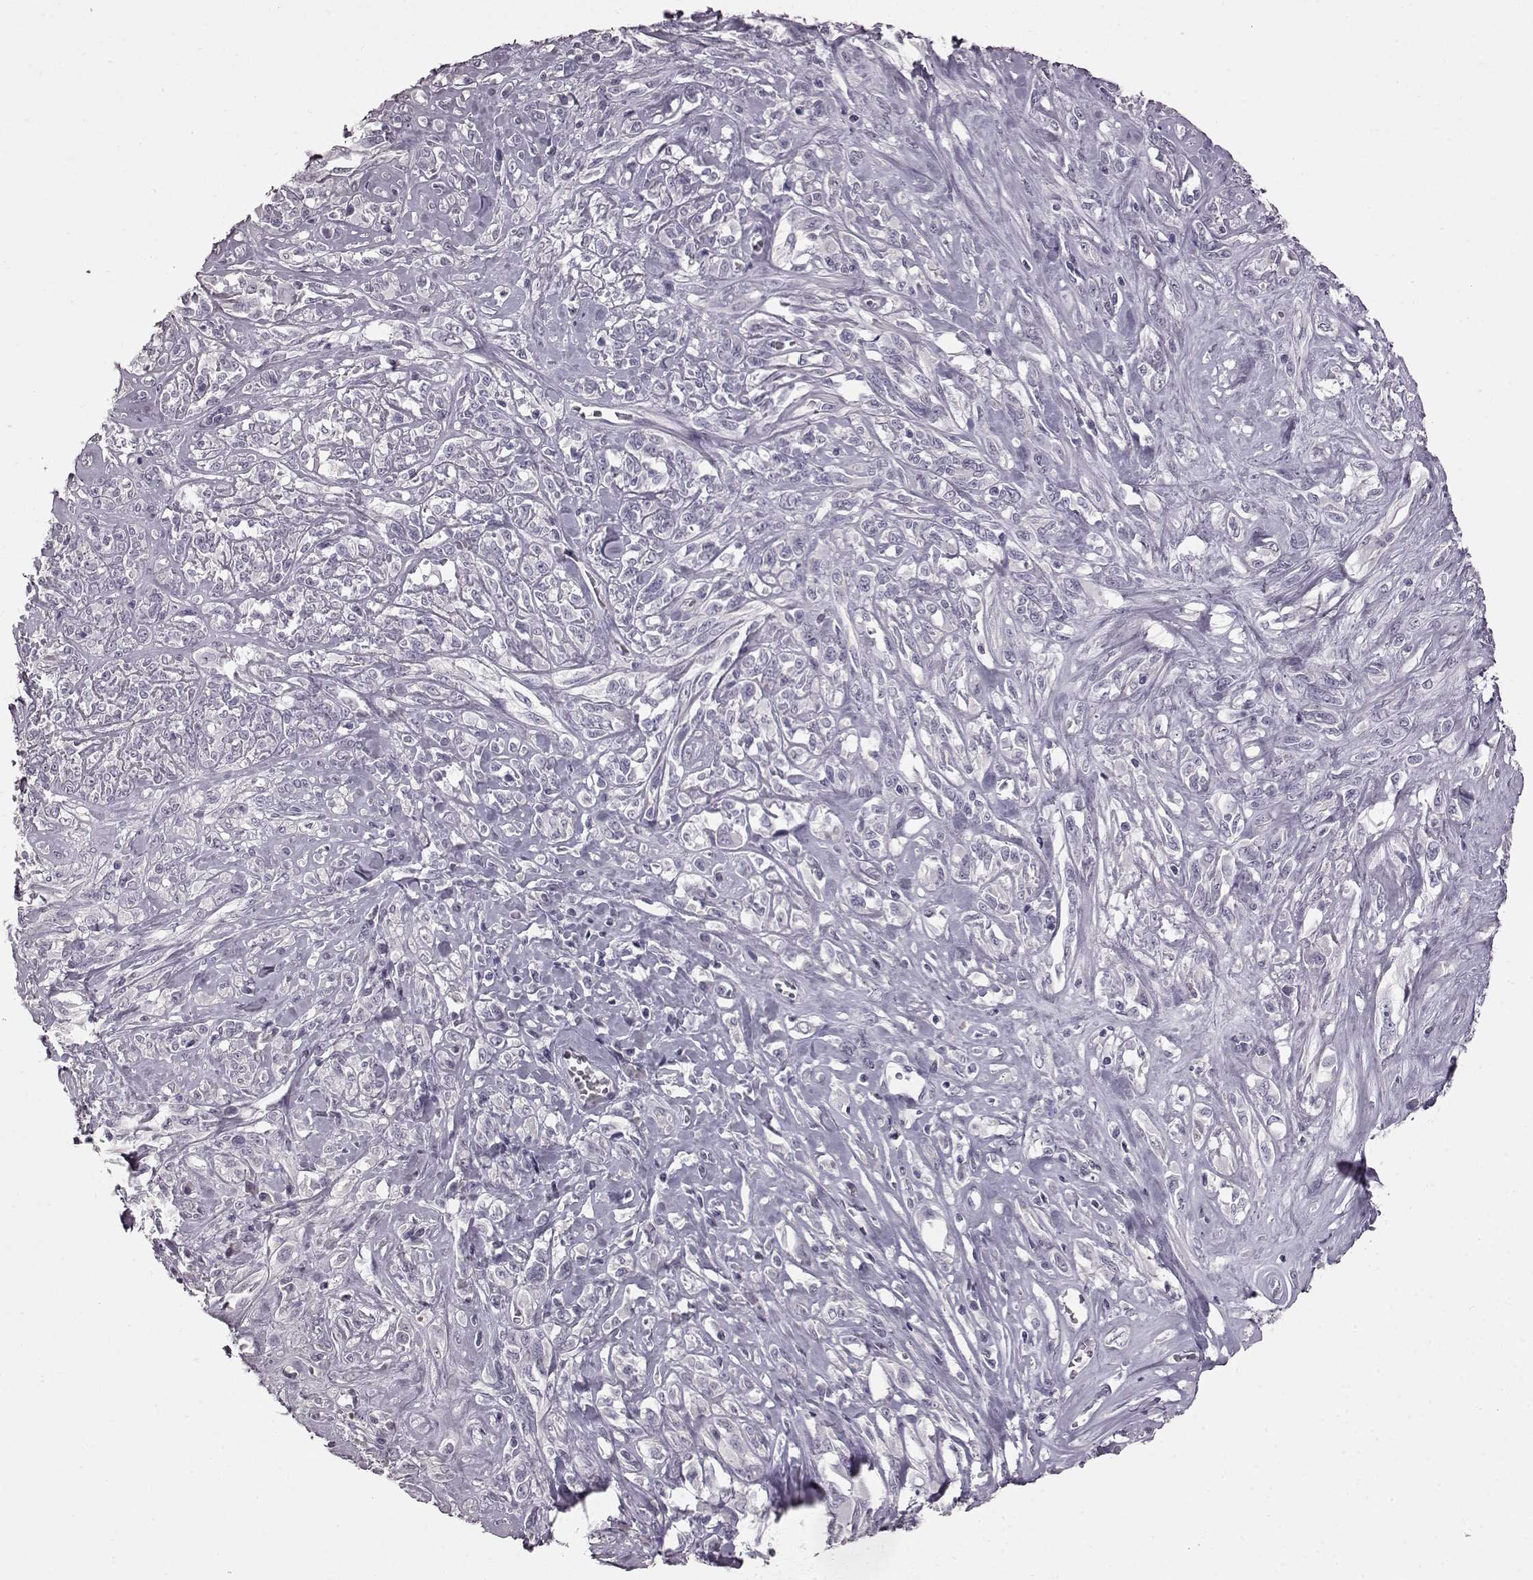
{"staining": {"intensity": "negative", "quantity": "none", "location": "none"}, "tissue": "melanoma", "cell_type": "Tumor cells", "image_type": "cancer", "snomed": [{"axis": "morphology", "description": "Malignant melanoma, NOS"}, {"axis": "topography", "description": "Skin"}], "caption": "Immunohistochemistry (IHC) image of malignant melanoma stained for a protein (brown), which shows no staining in tumor cells. (DAB (3,3'-diaminobenzidine) immunohistochemistry, high magnification).", "gene": "FUT4", "patient": {"sex": "female", "age": 91}}